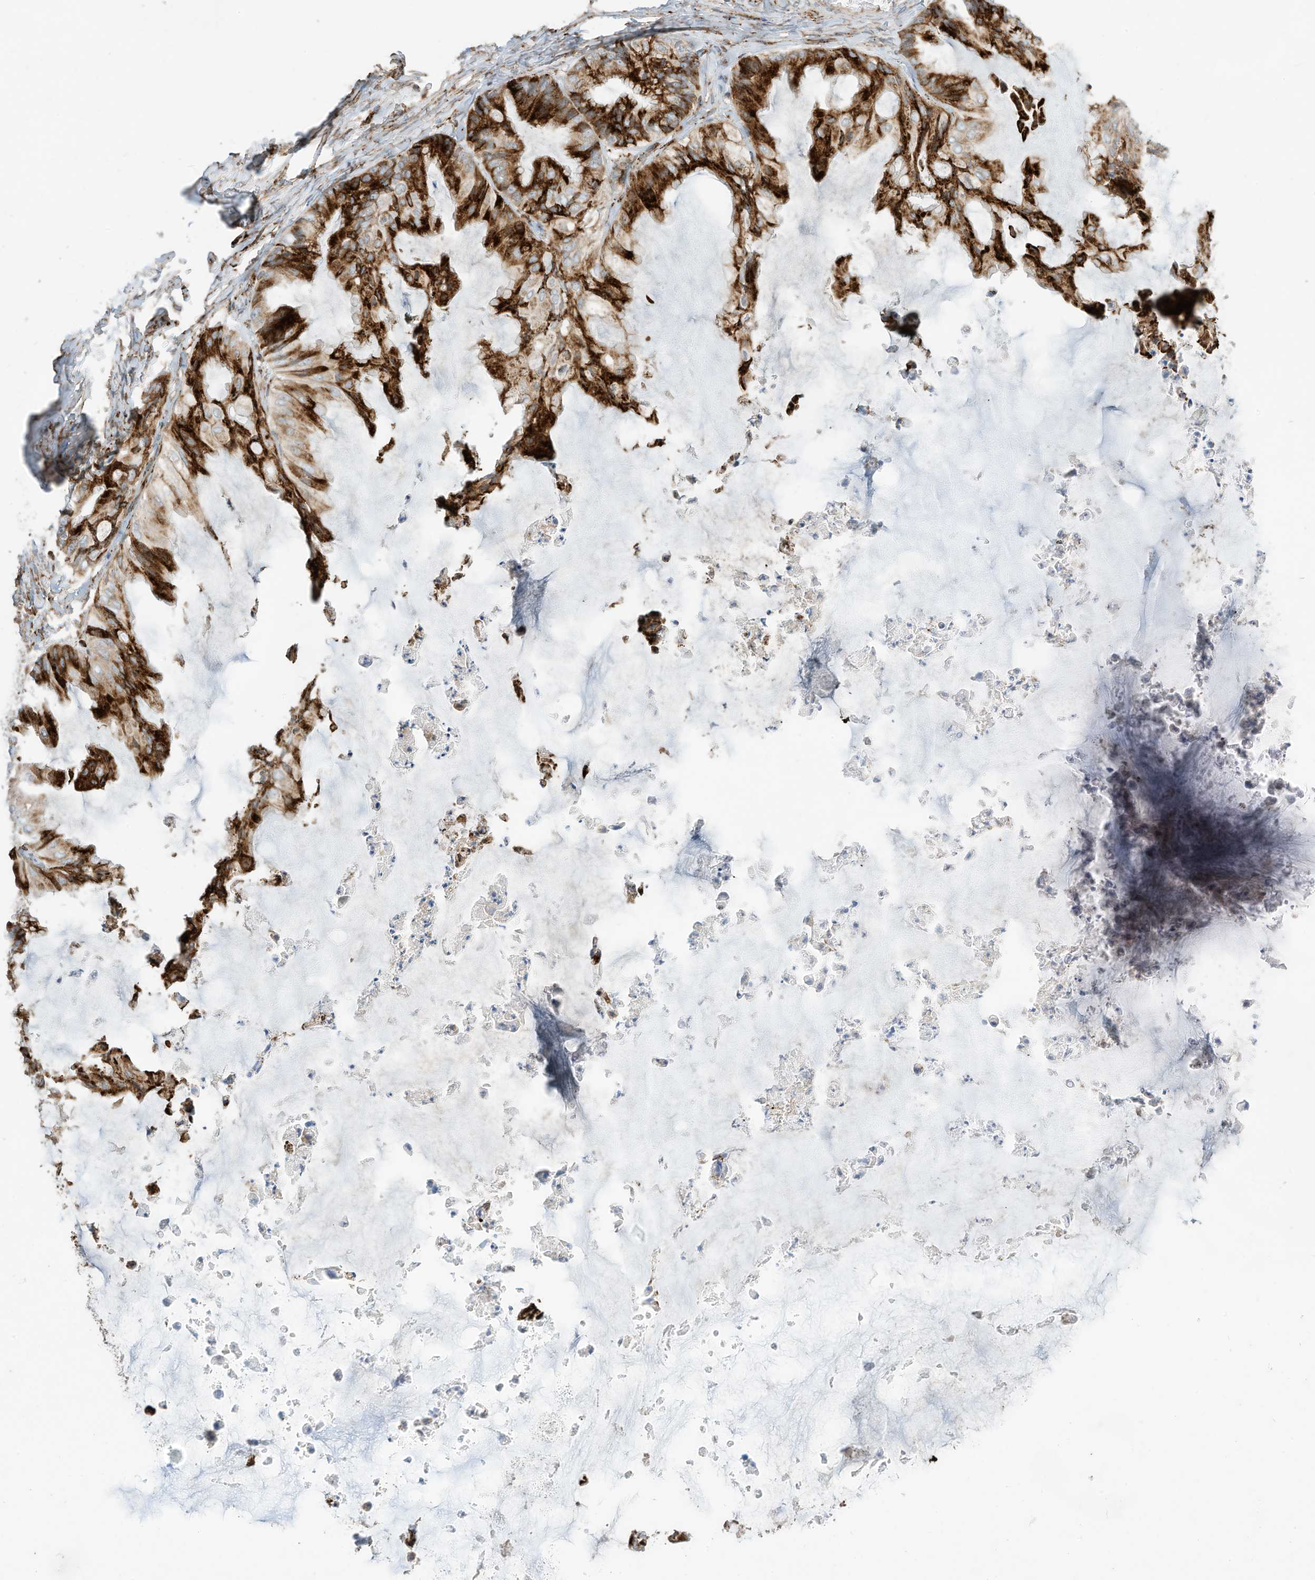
{"staining": {"intensity": "strong", "quantity": ">75%", "location": "cytoplasmic/membranous"}, "tissue": "ovarian cancer", "cell_type": "Tumor cells", "image_type": "cancer", "snomed": [{"axis": "morphology", "description": "Cystadenocarcinoma, mucinous, NOS"}, {"axis": "topography", "description": "Ovary"}], "caption": "Tumor cells reveal strong cytoplasmic/membranous positivity in approximately >75% of cells in ovarian mucinous cystadenocarcinoma. (Brightfield microscopy of DAB IHC at high magnification).", "gene": "TRNAU1AP", "patient": {"sex": "female", "age": 71}}